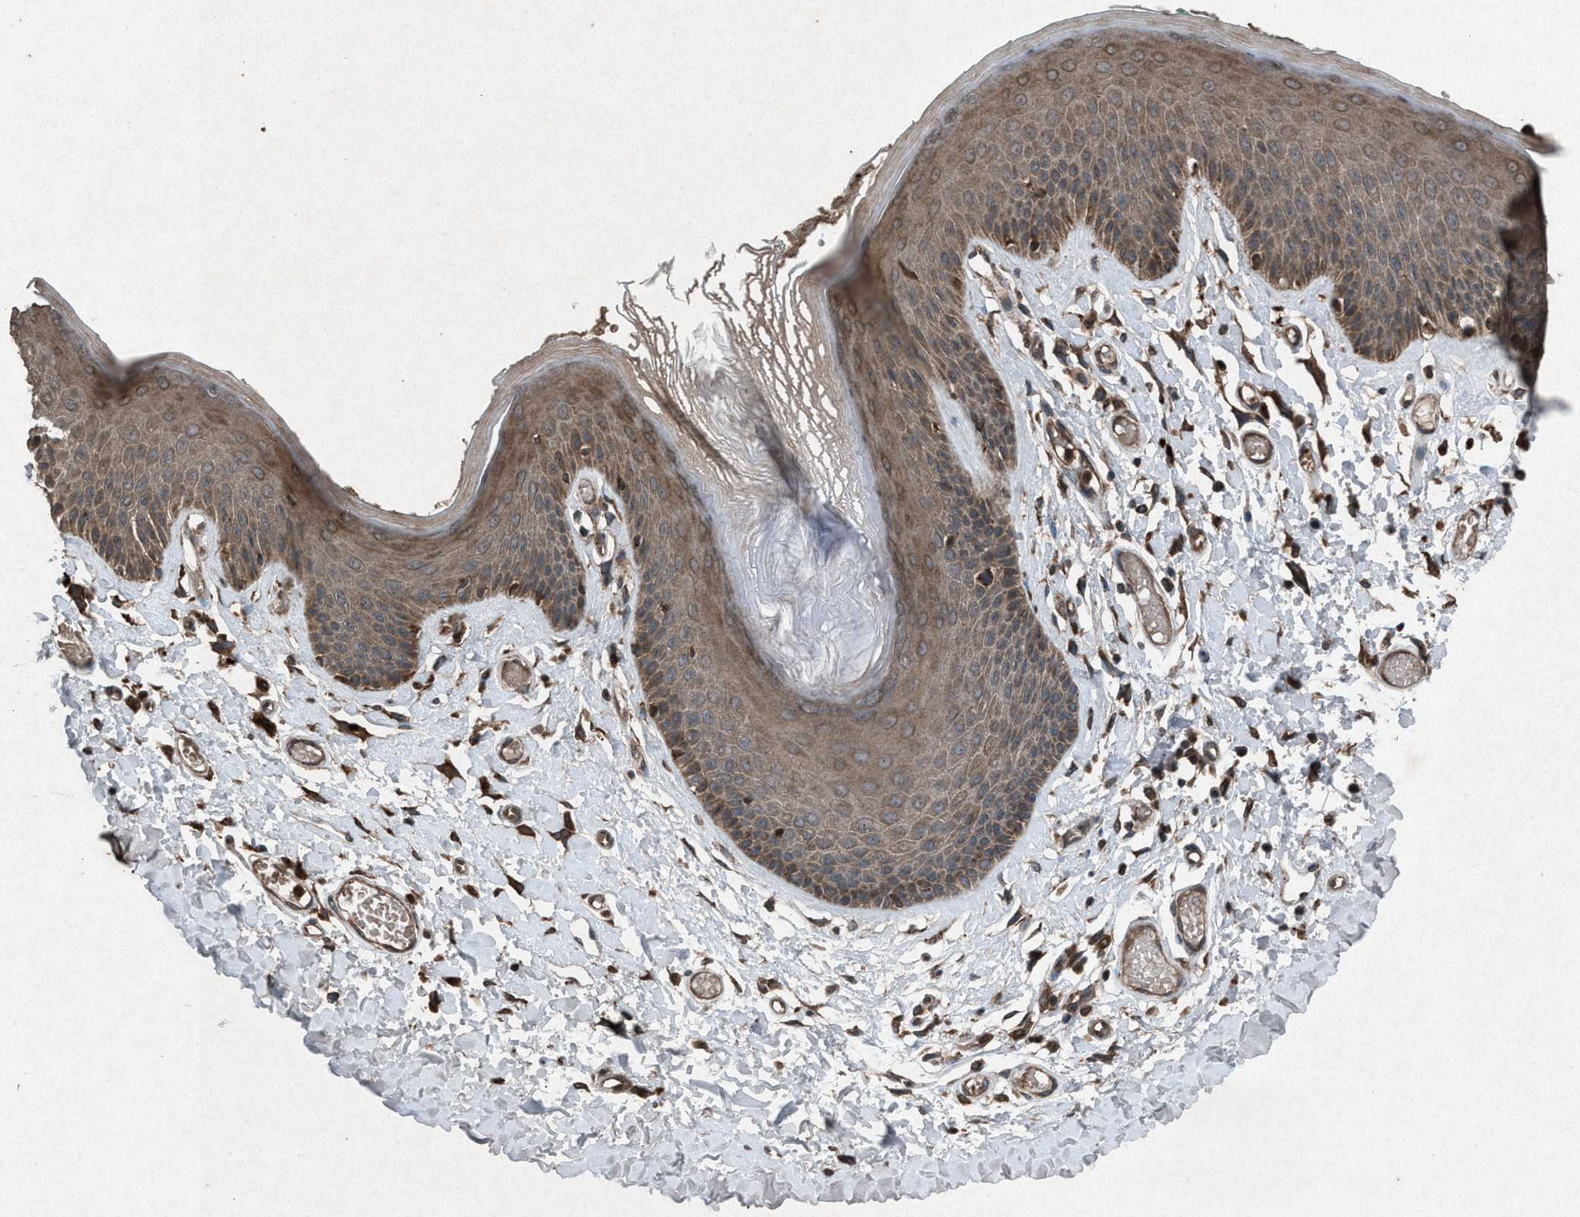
{"staining": {"intensity": "moderate", "quantity": ">75%", "location": "cytoplasmic/membranous"}, "tissue": "skin", "cell_type": "Epidermal cells", "image_type": "normal", "snomed": [{"axis": "morphology", "description": "Normal tissue, NOS"}, {"axis": "topography", "description": "Vulva"}], "caption": "This histopathology image reveals normal skin stained with immunohistochemistry (IHC) to label a protein in brown. The cytoplasmic/membranous of epidermal cells show moderate positivity for the protein. Nuclei are counter-stained blue.", "gene": "CALR", "patient": {"sex": "female", "age": 73}}